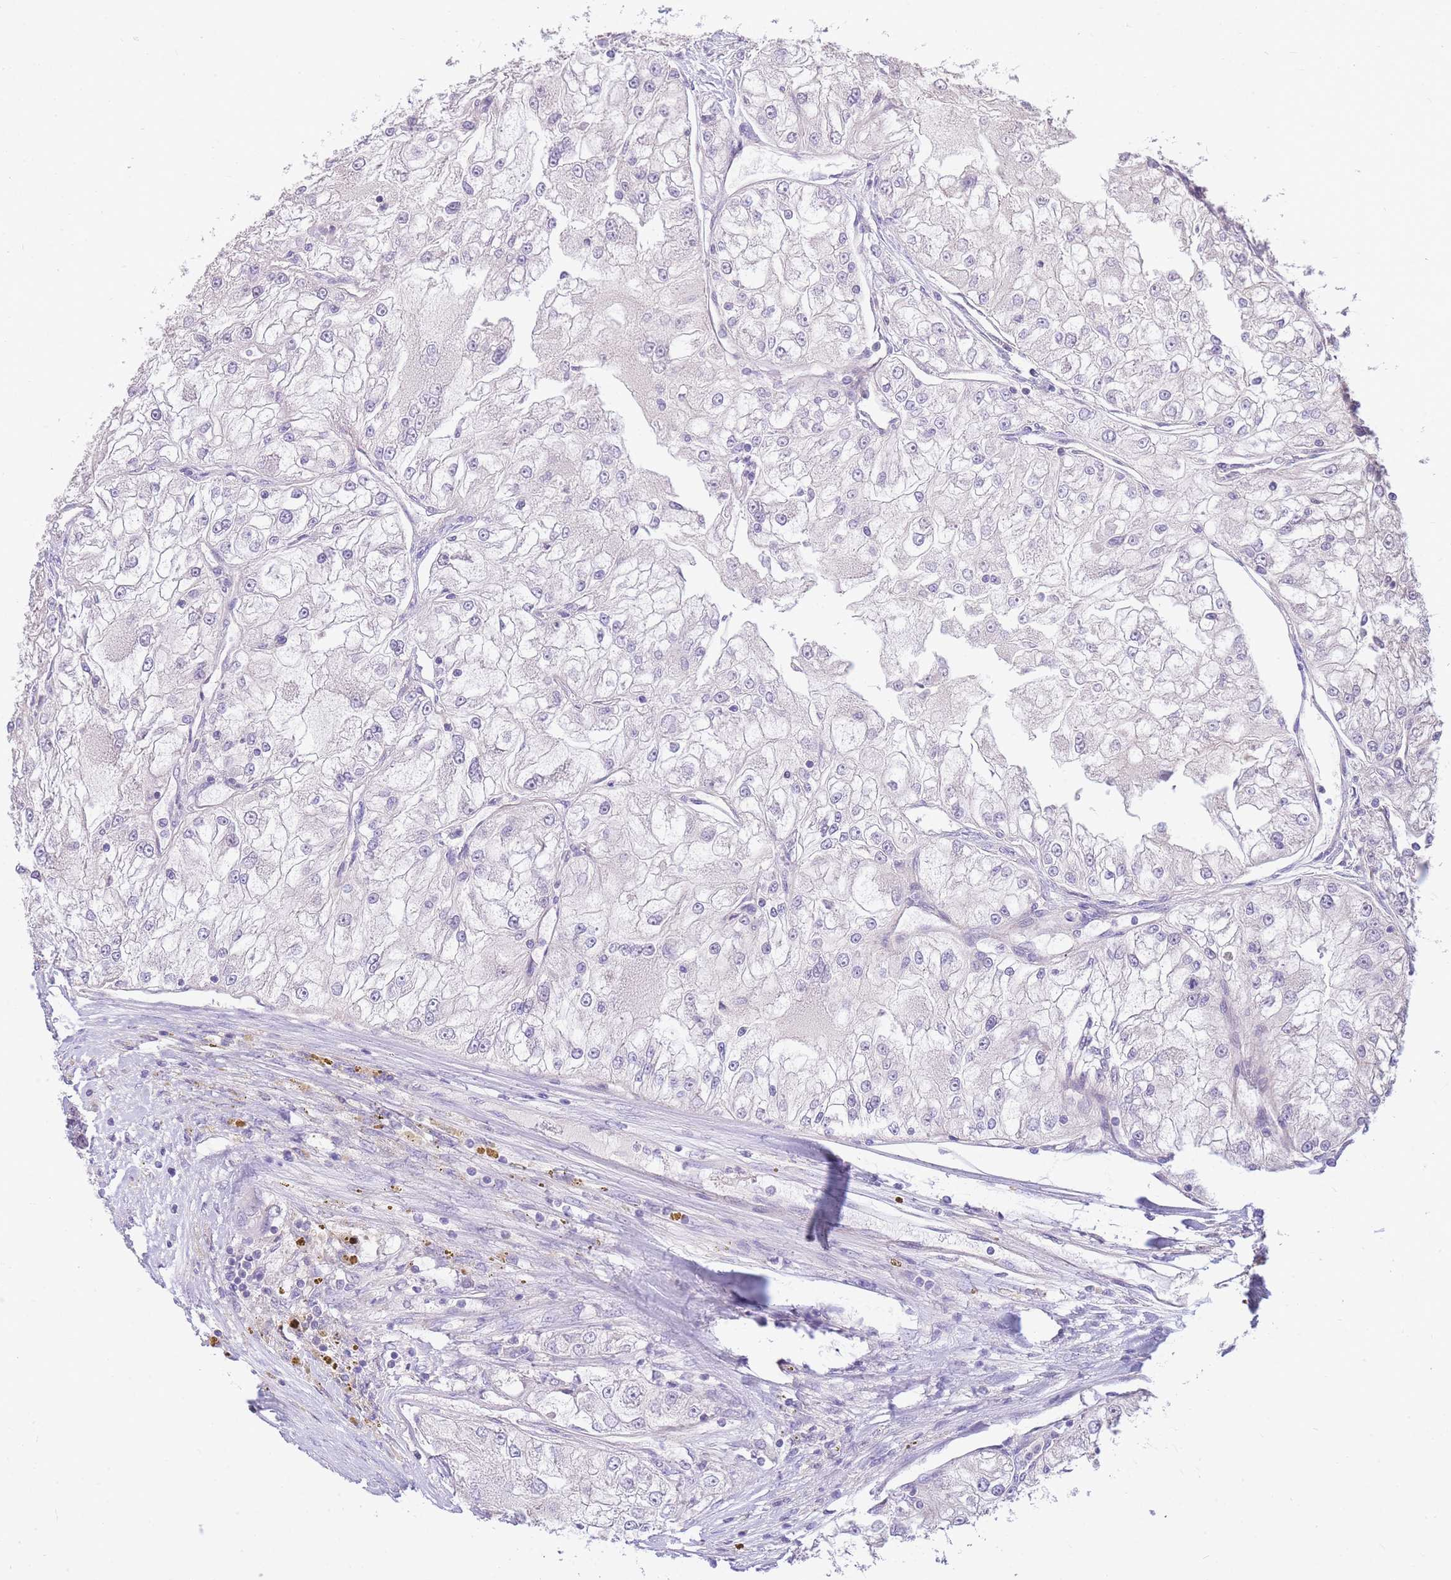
{"staining": {"intensity": "negative", "quantity": "none", "location": "none"}, "tissue": "renal cancer", "cell_type": "Tumor cells", "image_type": "cancer", "snomed": [{"axis": "morphology", "description": "Adenocarcinoma, NOS"}, {"axis": "topography", "description": "Kidney"}], "caption": "High magnification brightfield microscopy of renal cancer (adenocarcinoma) stained with DAB (3,3'-diaminobenzidine) (brown) and counterstained with hematoxylin (blue): tumor cells show no significant staining.", "gene": "OR5T1", "patient": {"sex": "female", "age": 72}}